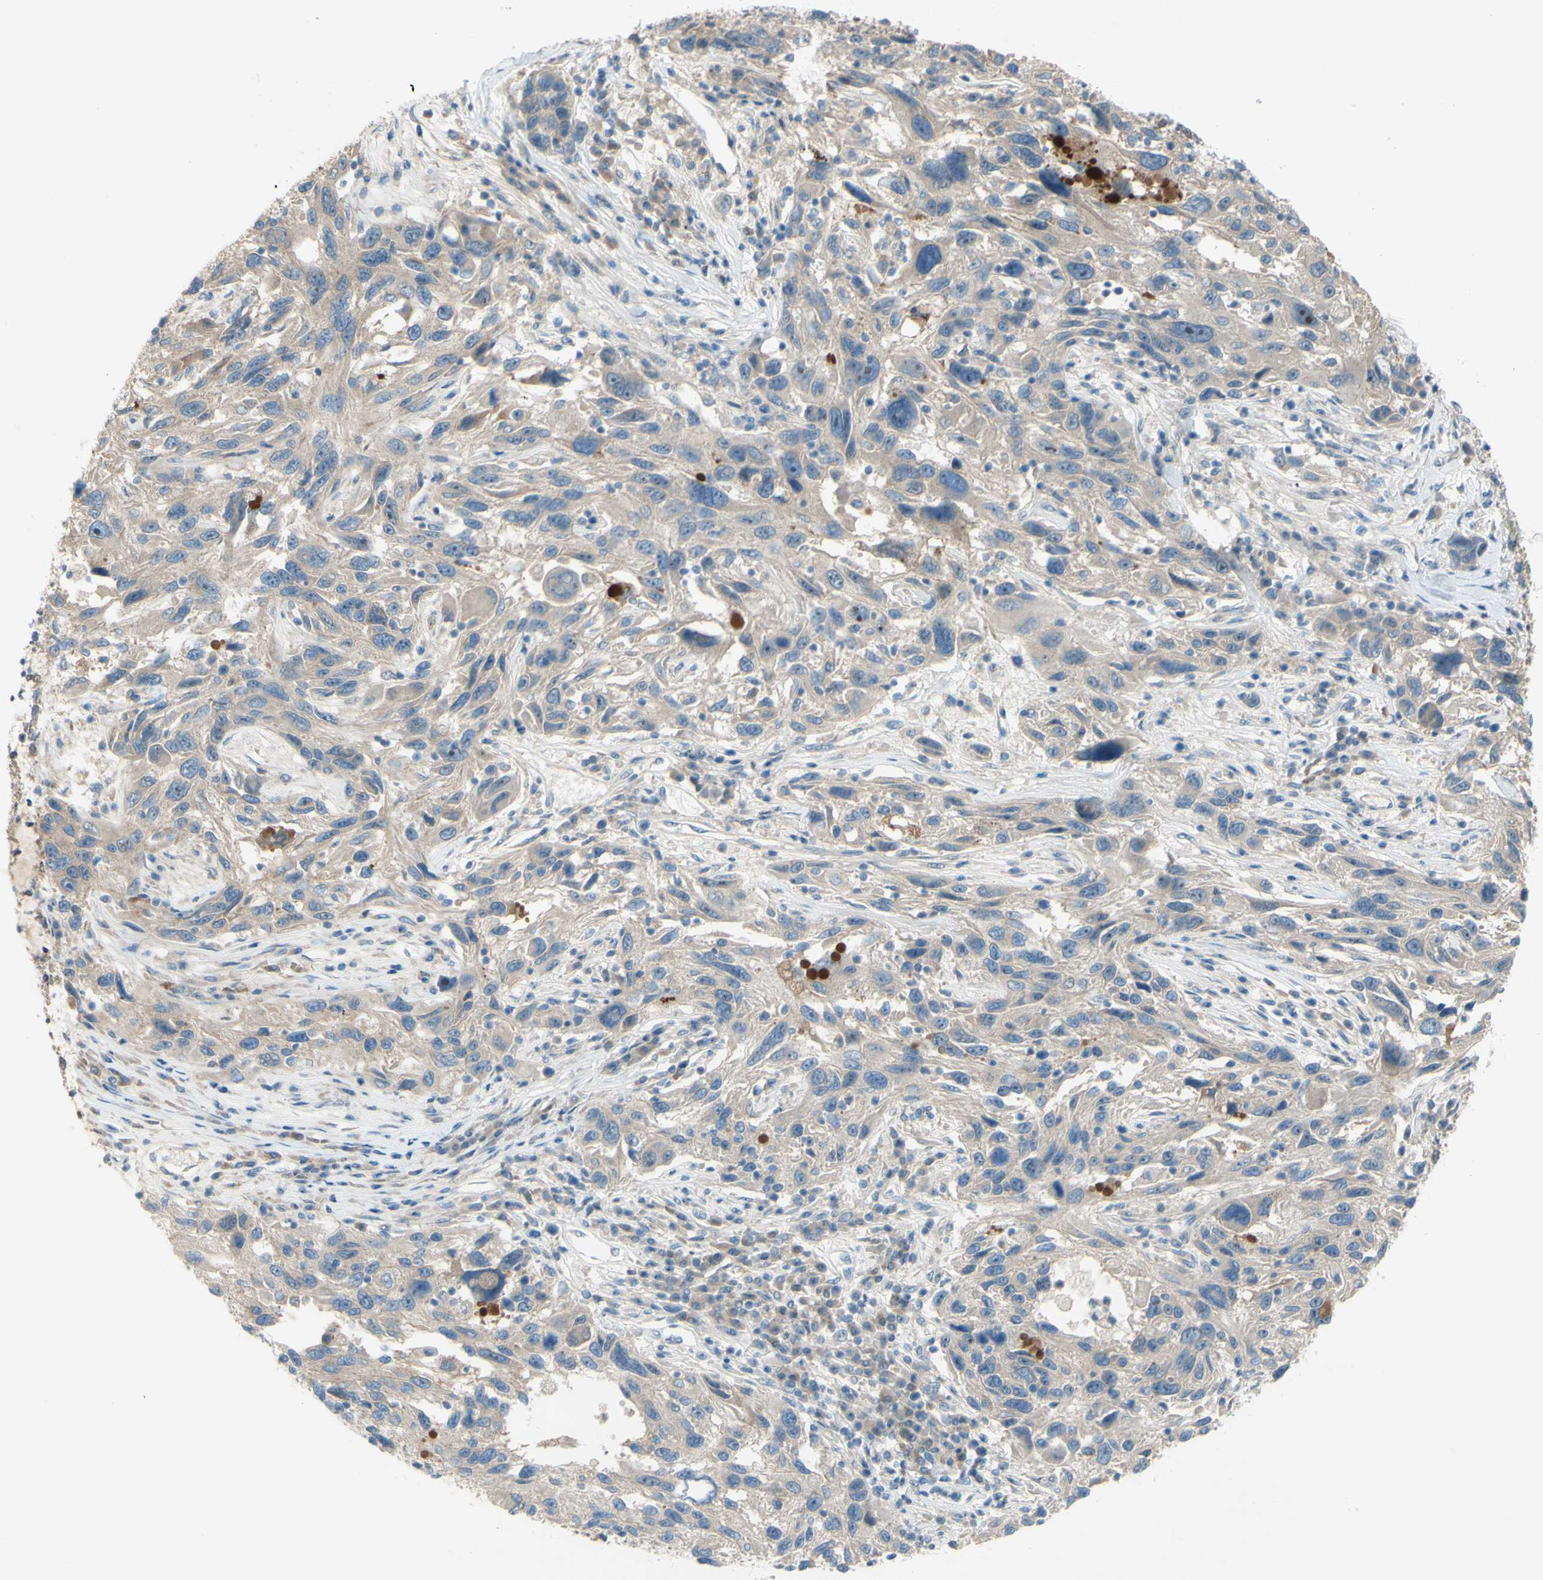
{"staining": {"intensity": "weak", "quantity": "25%-75%", "location": "cytoplasmic/membranous"}, "tissue": "melanoma", "cell_type": "Tumor cells", "image_type": "cancer", "snomed": [{"axis": "morphology", "description": "Malignant melanoma, NOS"}, {"axis": "topography", "description": "Skin"}], "caption": "Protein staining of melanoma tissue shows weak cytoplasmic/membranous expression in about 25%-75% of tumor cells. Ihc stains the protein of interest in brown and the nuclei are stained blue.", "gene": "ATRN", "patient": {"sex": "male", "age": 53}}